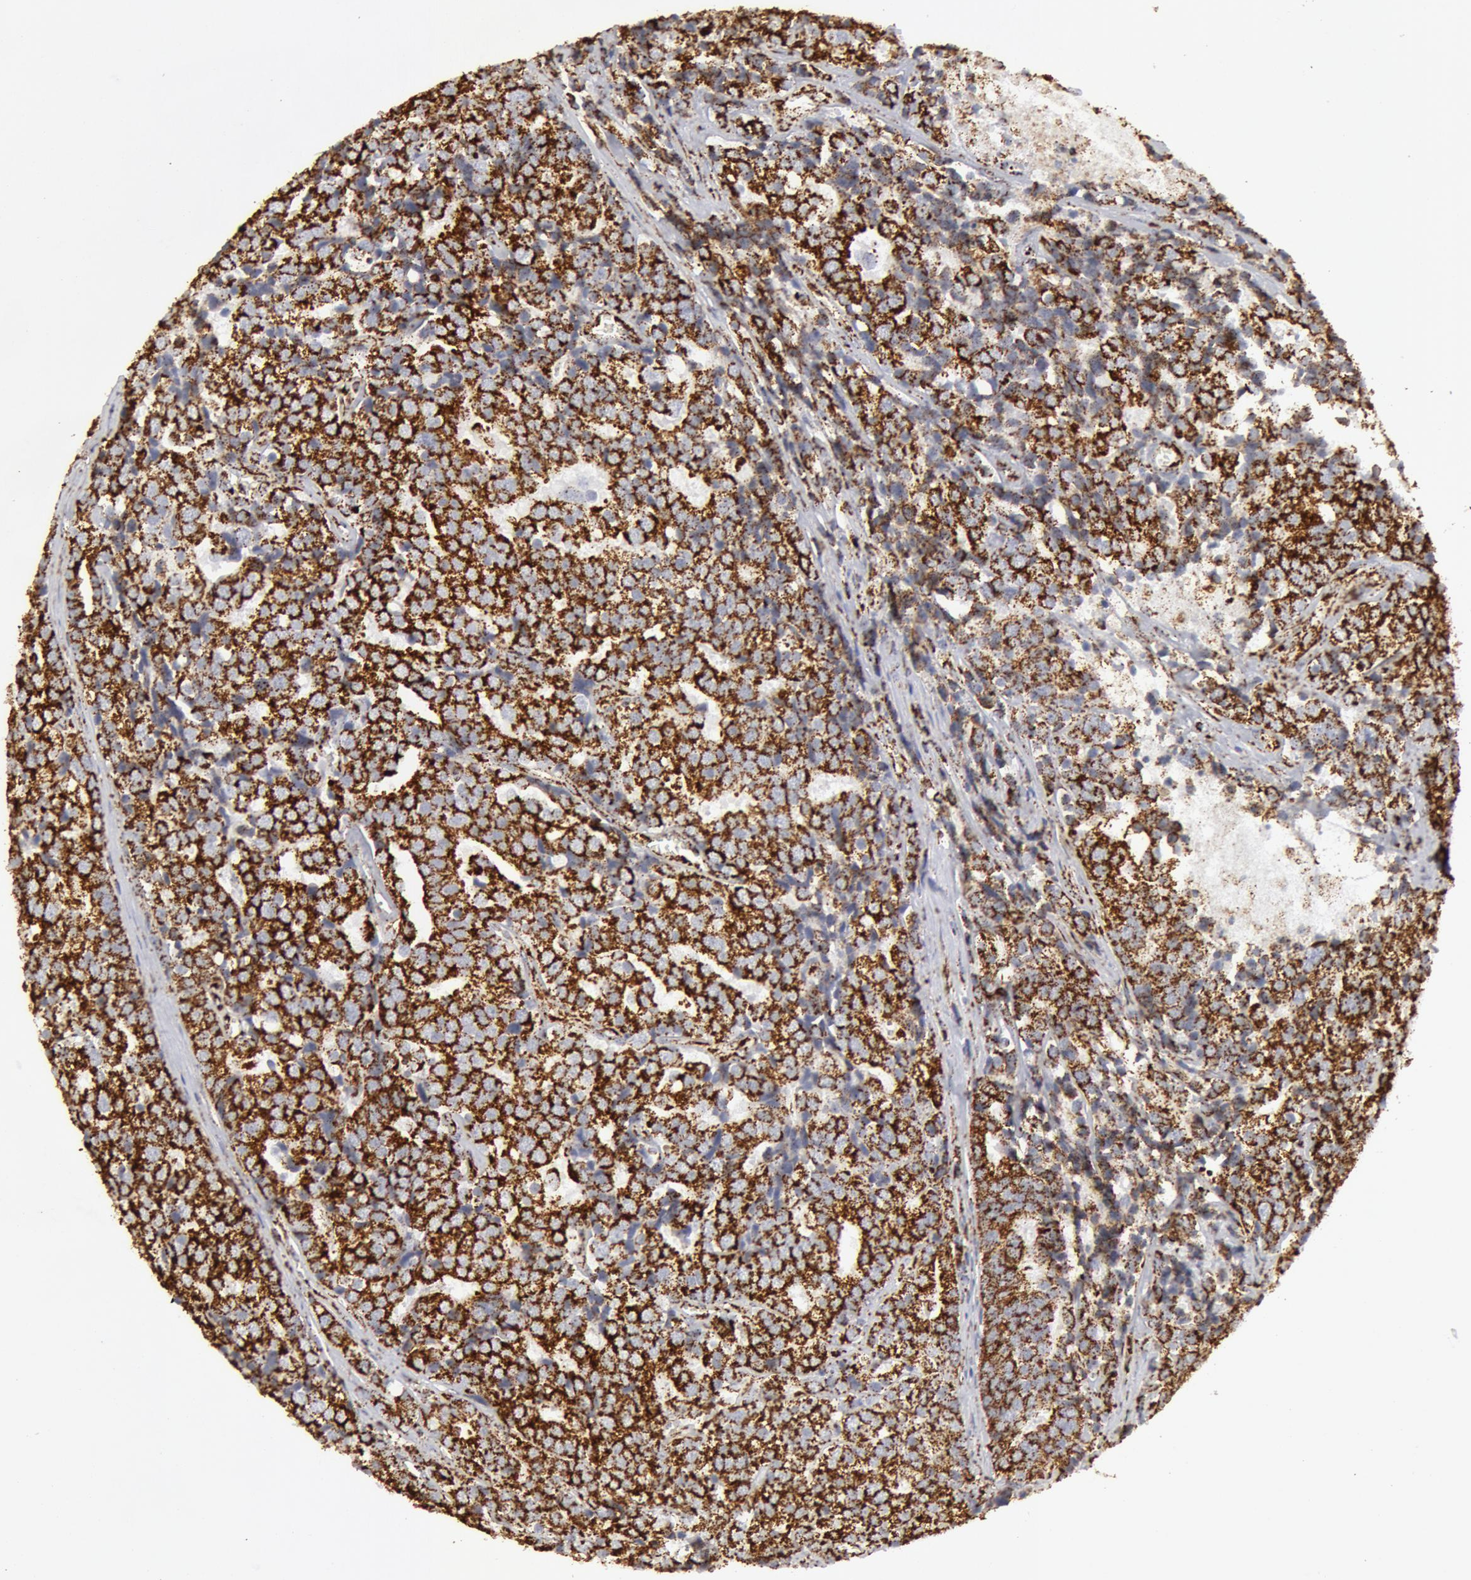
{"staining": {"intensity": "strong", "quantity": ">75%", "location": "cytoplasmic/membranous"}, "tissue": "prostate cancer", "cell_type": "Tumor cells", "image_type": "cancer", "snomed": [{"axis": "morphology", "description": "Adenocarcinoma, Medium grade"}, {"axis": "topography", "description": "Prostate"}], "caption": "A histopathology image showing strong cytoplasmic/membranous expression in about >75% of tumor cells in adenocarcinoma (medium-grade) (prostate), as visualized by brown immunohistochemical staining.", "gene": "ATP5F1B", "patient": {"sex": "male", "age": 65}}